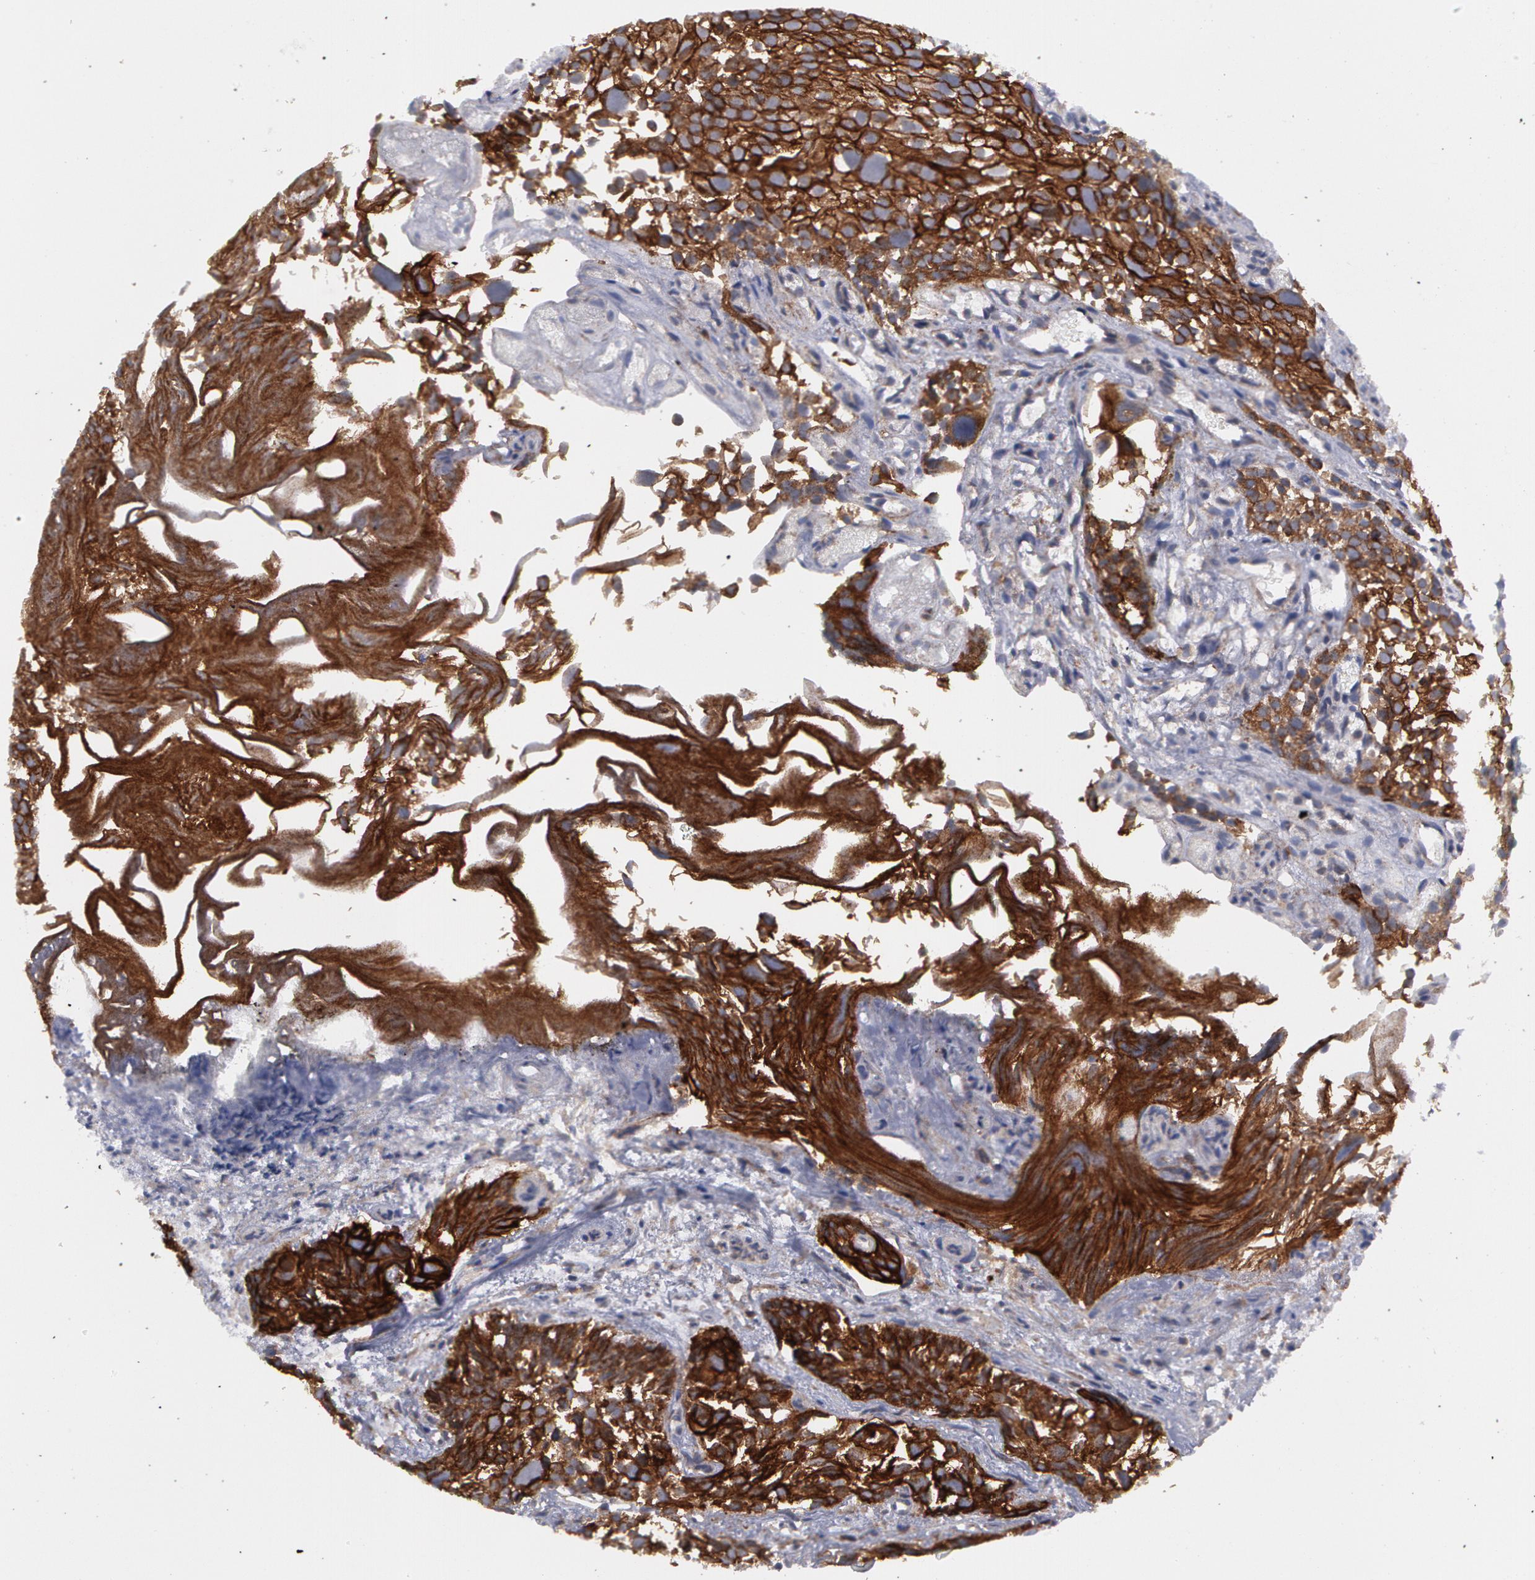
{"staining": {"intensity": "strong", "quantity": ">75%", "location": "cytoplasmic/membranous"}, "tissue": "urothelial cancer", "cell_type": "Tumor cells", "image_type": "cancer", "snomed": [{"axis": "morphology", "description": "Urothelial carcinoma, High grade"}, {"axis": "topography", "description": "Urinary bladder"}], "caption": "Immunohistochemical staining of human urothelial cancer displays strong cytoplasmic/membranous protein expression in about >75% of tumor cells.", "gene": "ERBB2", "patient": {"sex": "female", "age": 78}}